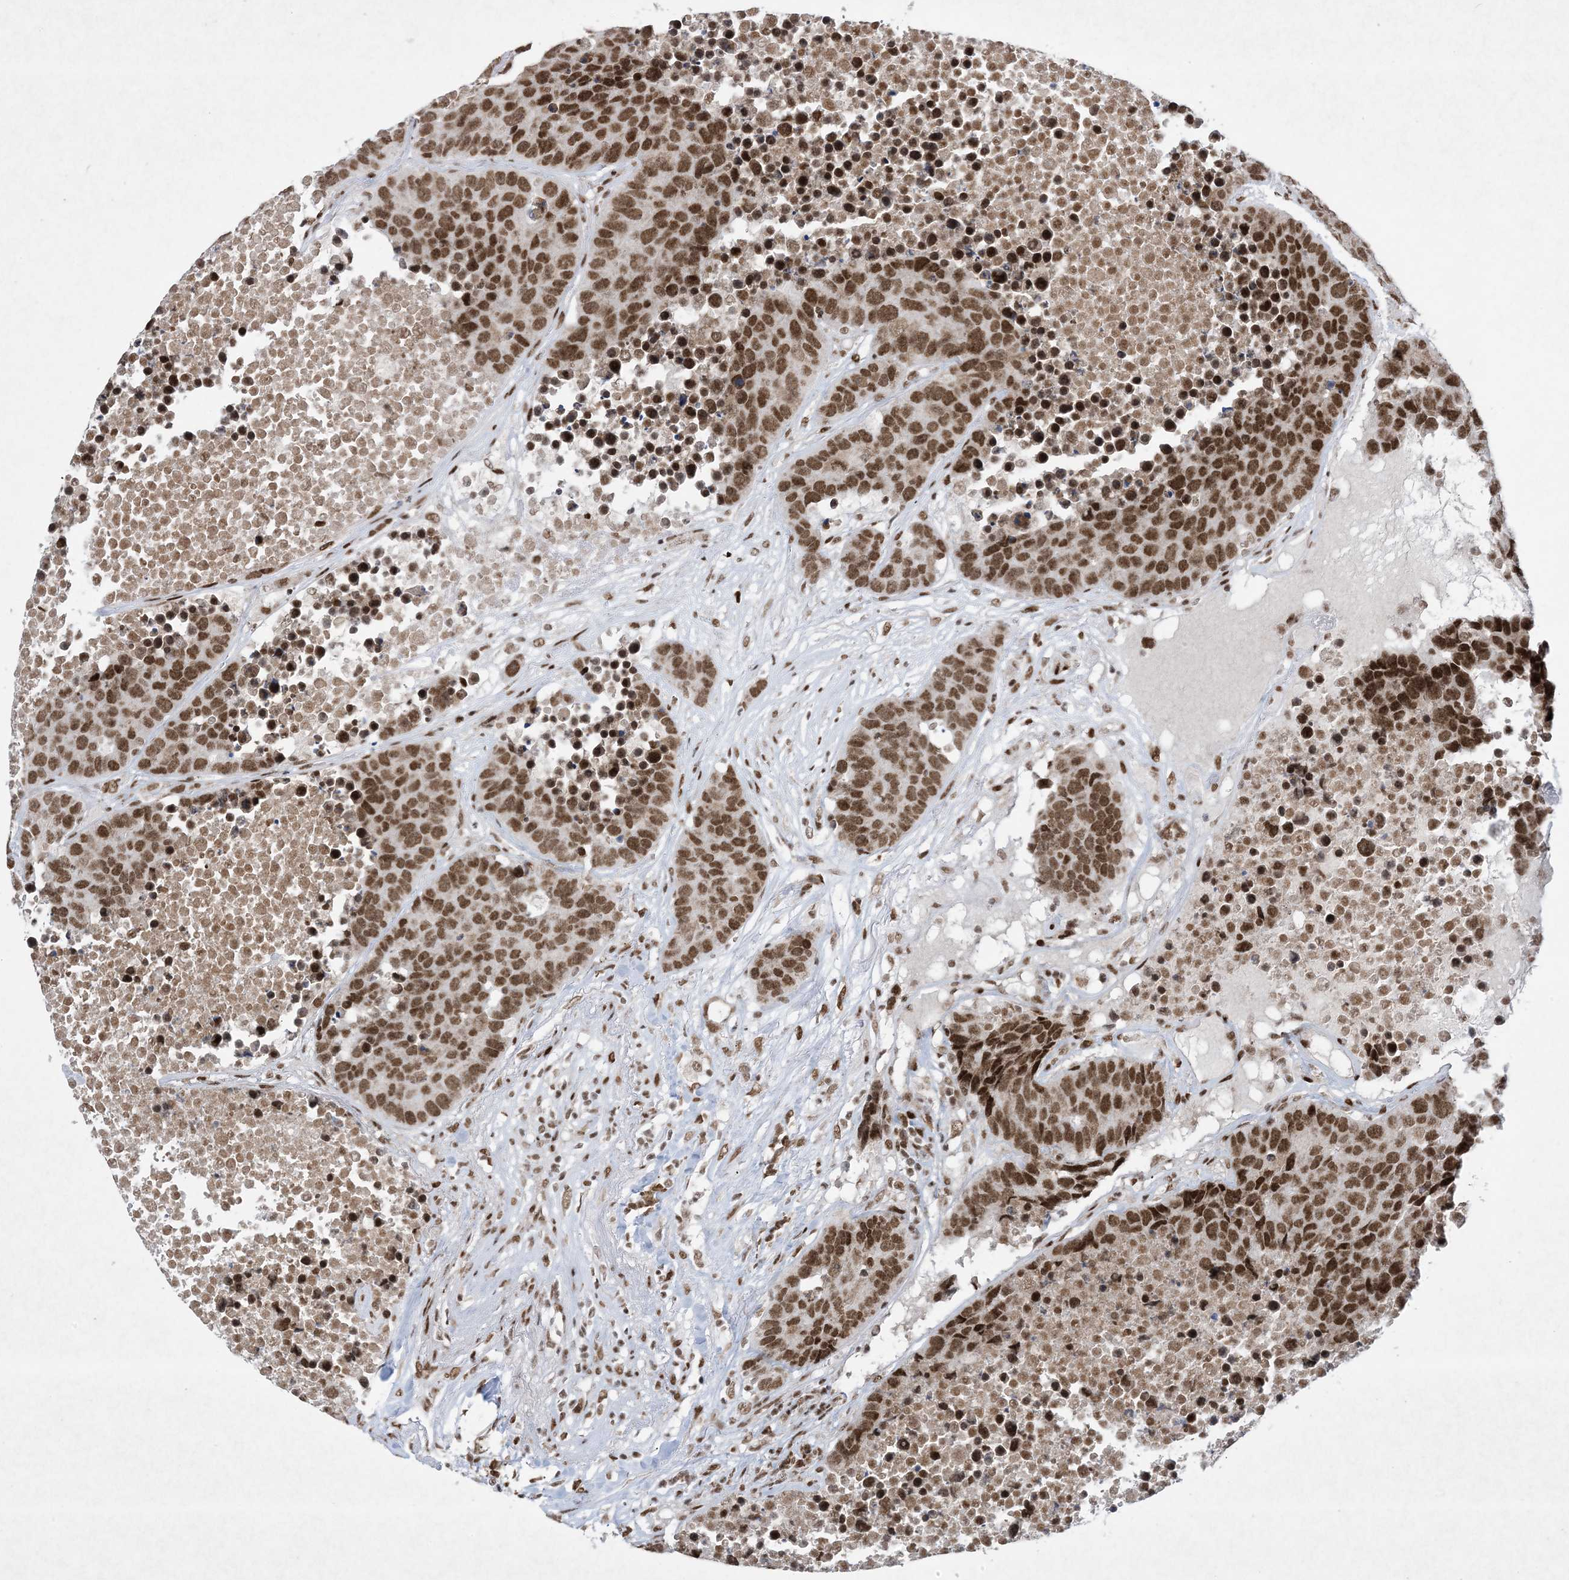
{"staining": {"intensity": "moderate", "quantity": ">75%", "location": "nuclear"}, "tissue": "carcinoid", "cell_type": "Tumor cells", "image_type": "cancer", "snomed": [{"axis": "morphology", "description": "Carcinoid, malignant, NOS"}, {"axis": "topography", "description": "Lung"}], "caption": "High-power microscopy captured an IHC micrograph of carcinoid (malignant), revealing moderate nuclear expression in approximately >75% of tumor cells.", "gene": "PKNOX2", "patient": {"sex": "male", "age": 60}}